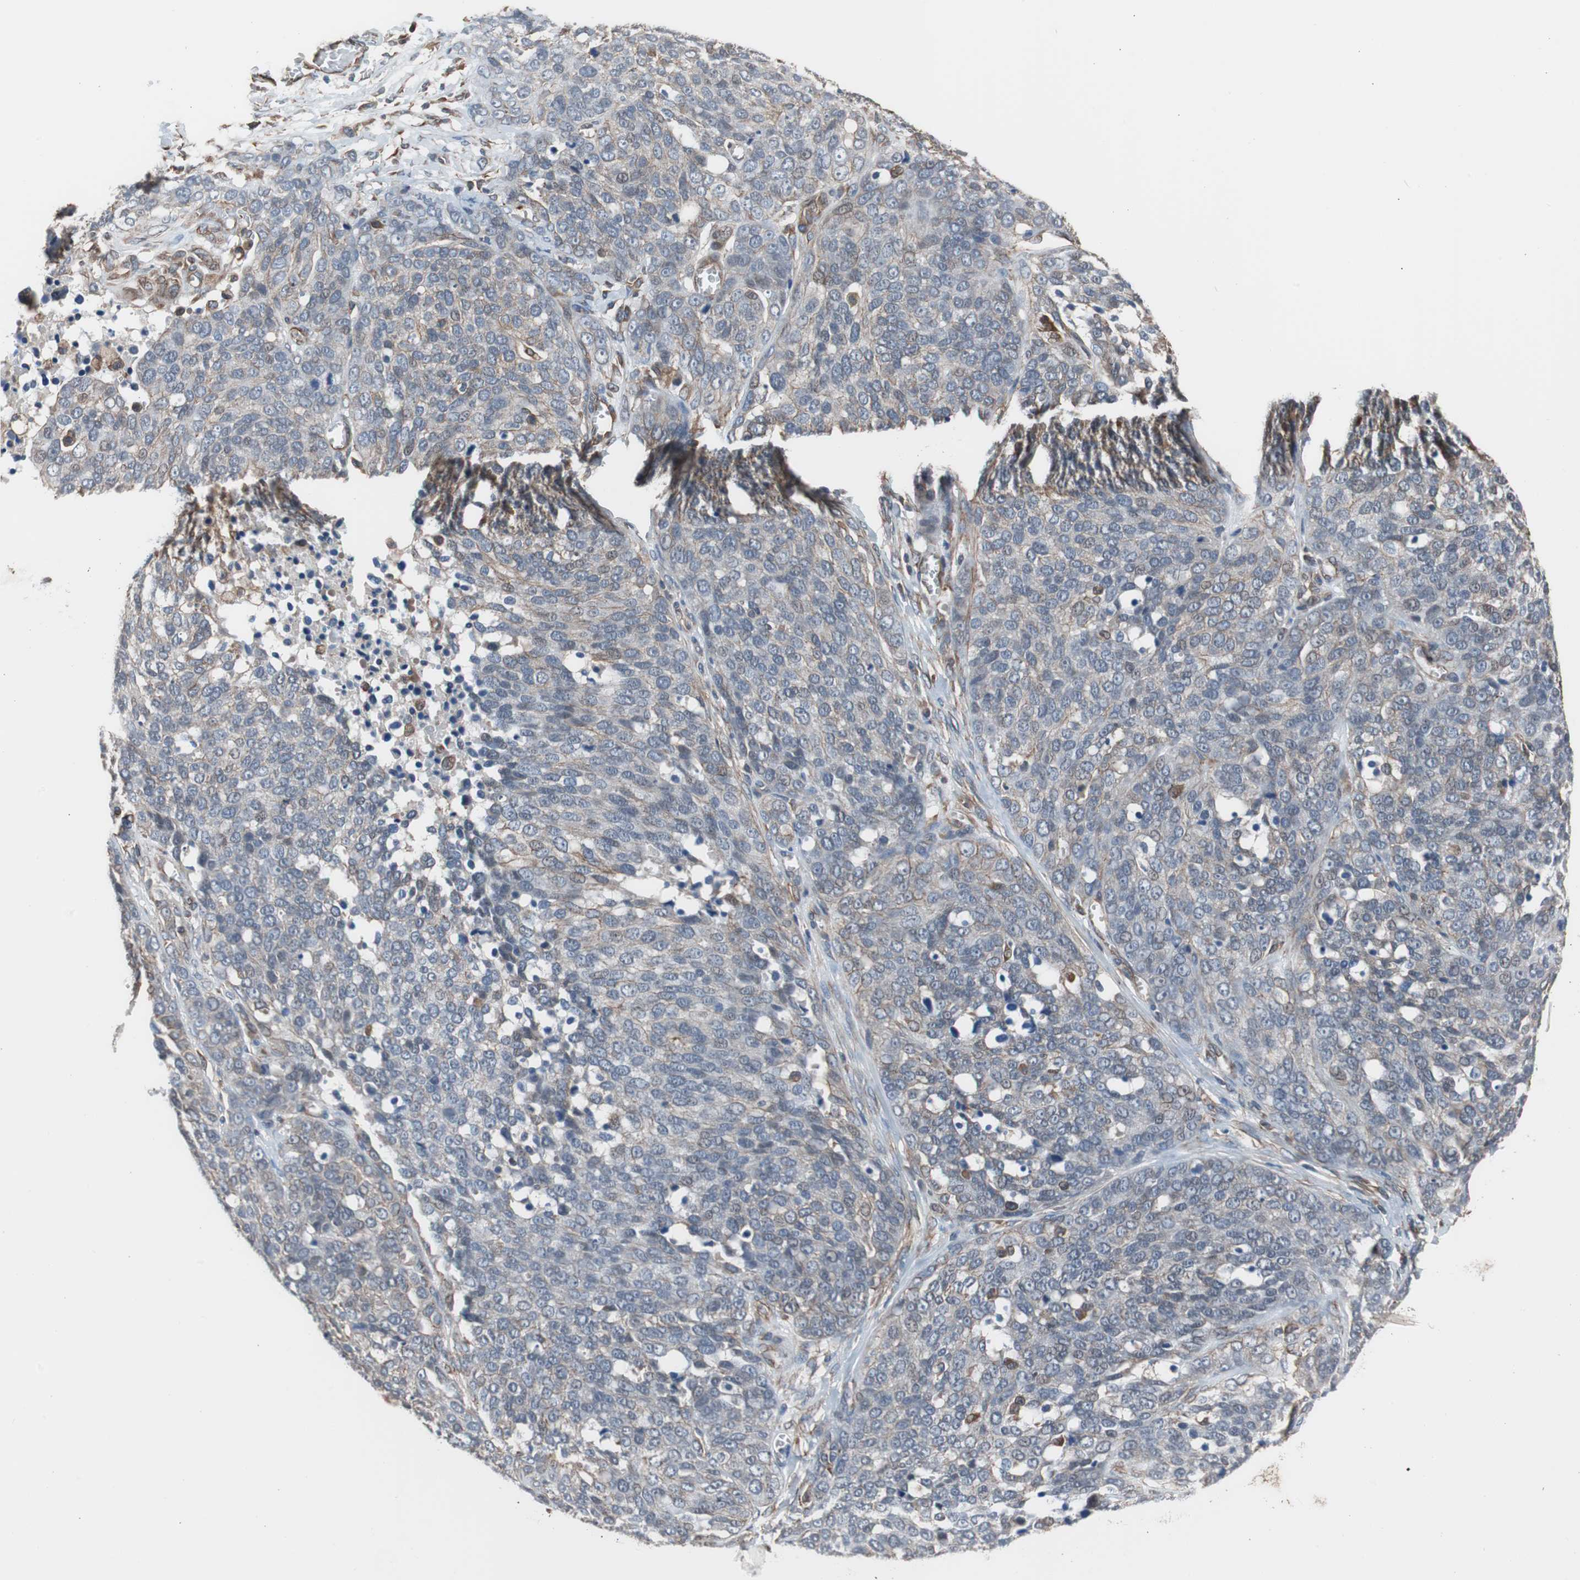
{"staining": {"intensity": "weak", "quantity": "<25%", "location": "cytoplasmic/membranous"}, "tissue": "ovarian cancer", "cell_type": "Tumor cells", "image_type": "cancer", "snomed": [{"axis": "morphology", "description": "Cystadenocarcinoma, serous, NOS"}, {"axis": "topography", "description": "Ovary"}], "caption": "Human ovarian cancer stained for a protein using immunohistochemistry (IHC) displays no positivity in tumor cells.", "gene": "KIF3B", "patient": {"sex": "female", "age": 44}}